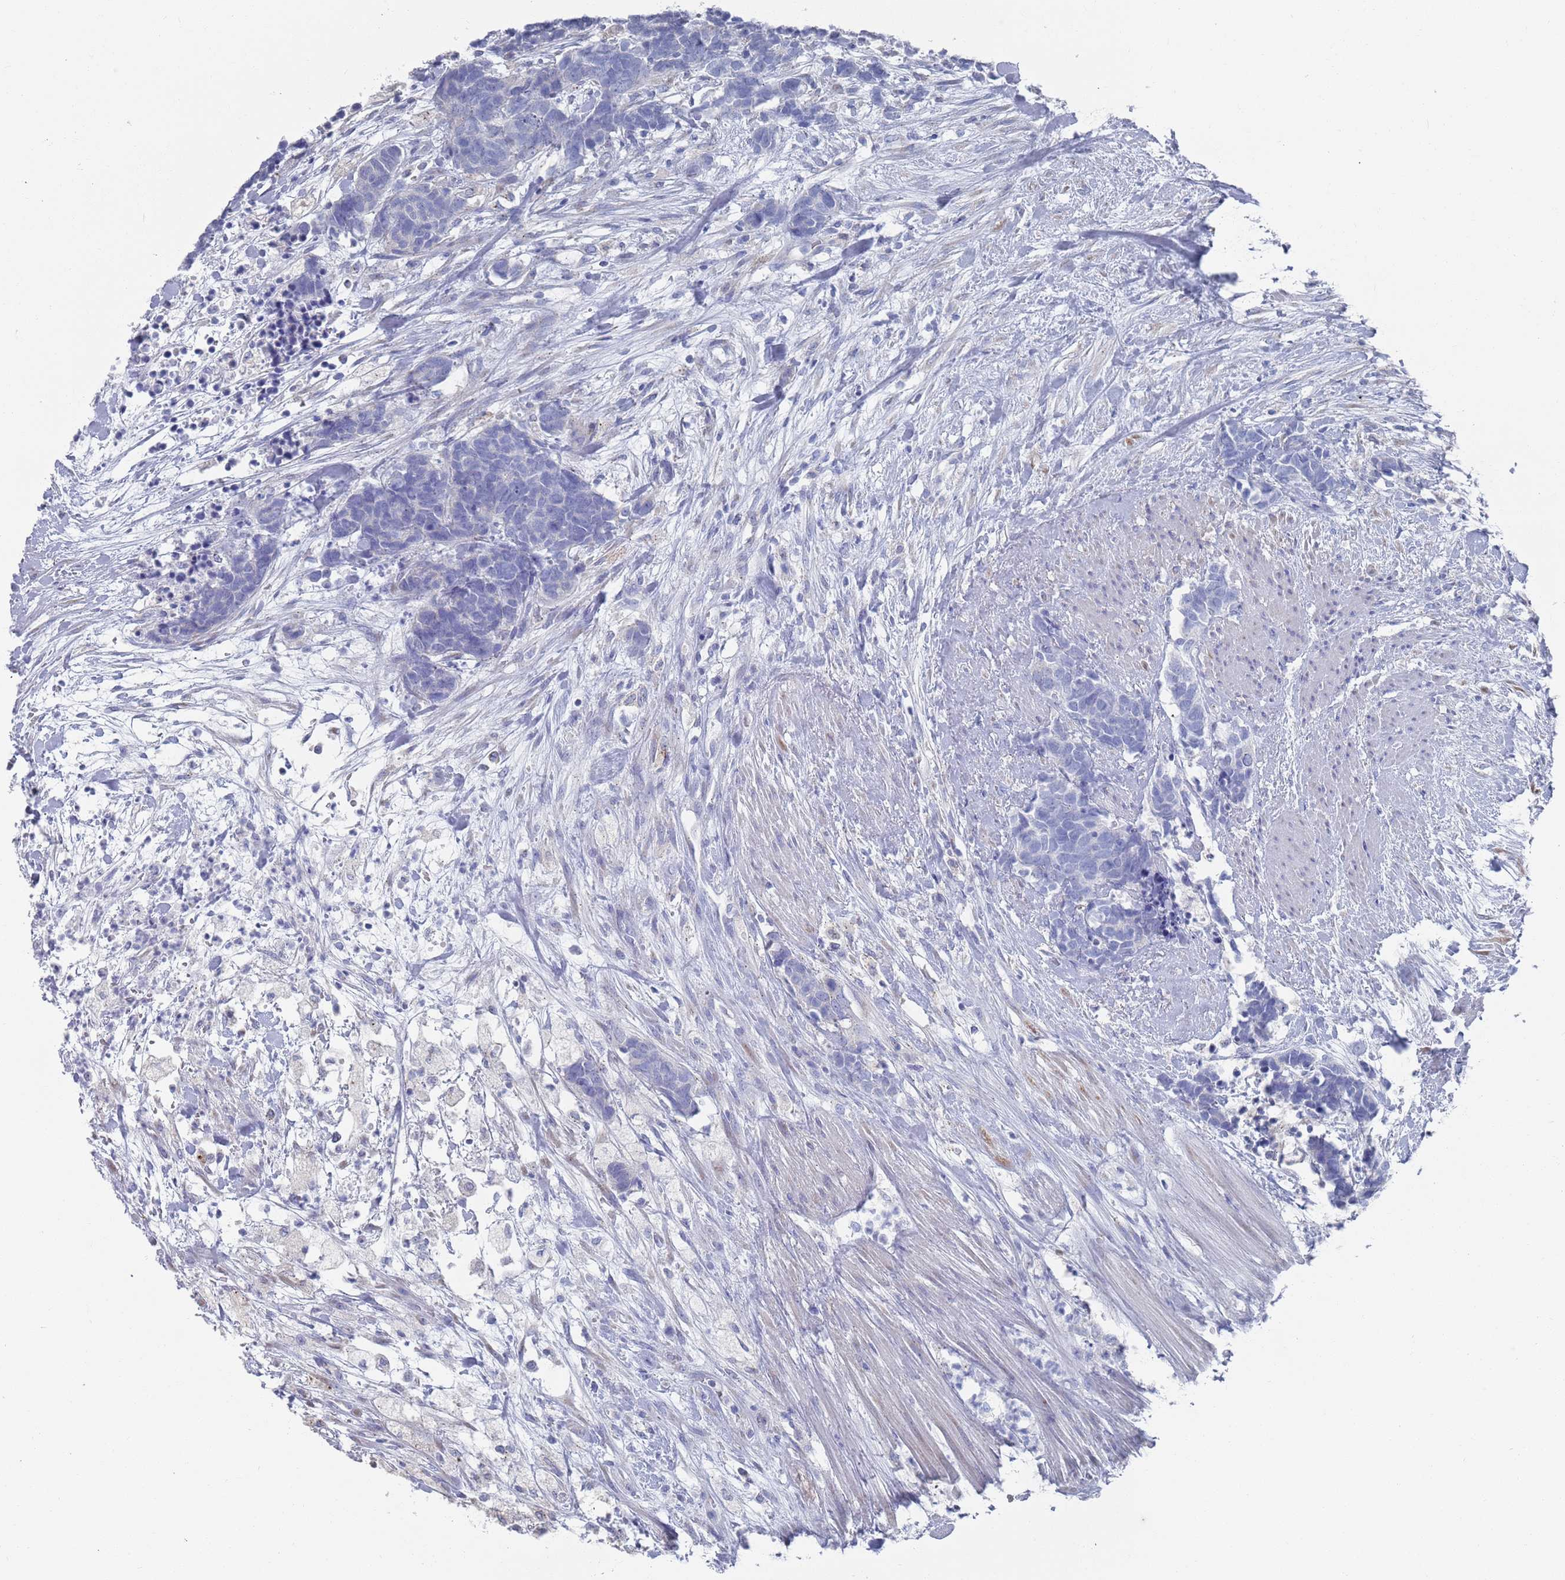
{"staining": {"intensity": "negative", "quantity": "none", "location": "none"}, "tissue": "carcinoid", "cell_type": "Tumor cells", "image_type": "cancer", "snomed": [{"axis": "morphology", "description": "Carcinoma, NOS"}, {"axis": "morphology", "description": "Carcinoid, malignant, NOS"}, {"axis": "topography", "description": "Prostate"}], "caption": "DAB (3,3'-diaminobenzidine) immunohistochemical staining of human carcinoma exhibits no significant expression in tumor cells.", "gene": "MAT1A", "patient": {"sex": "male", "age": 57}}